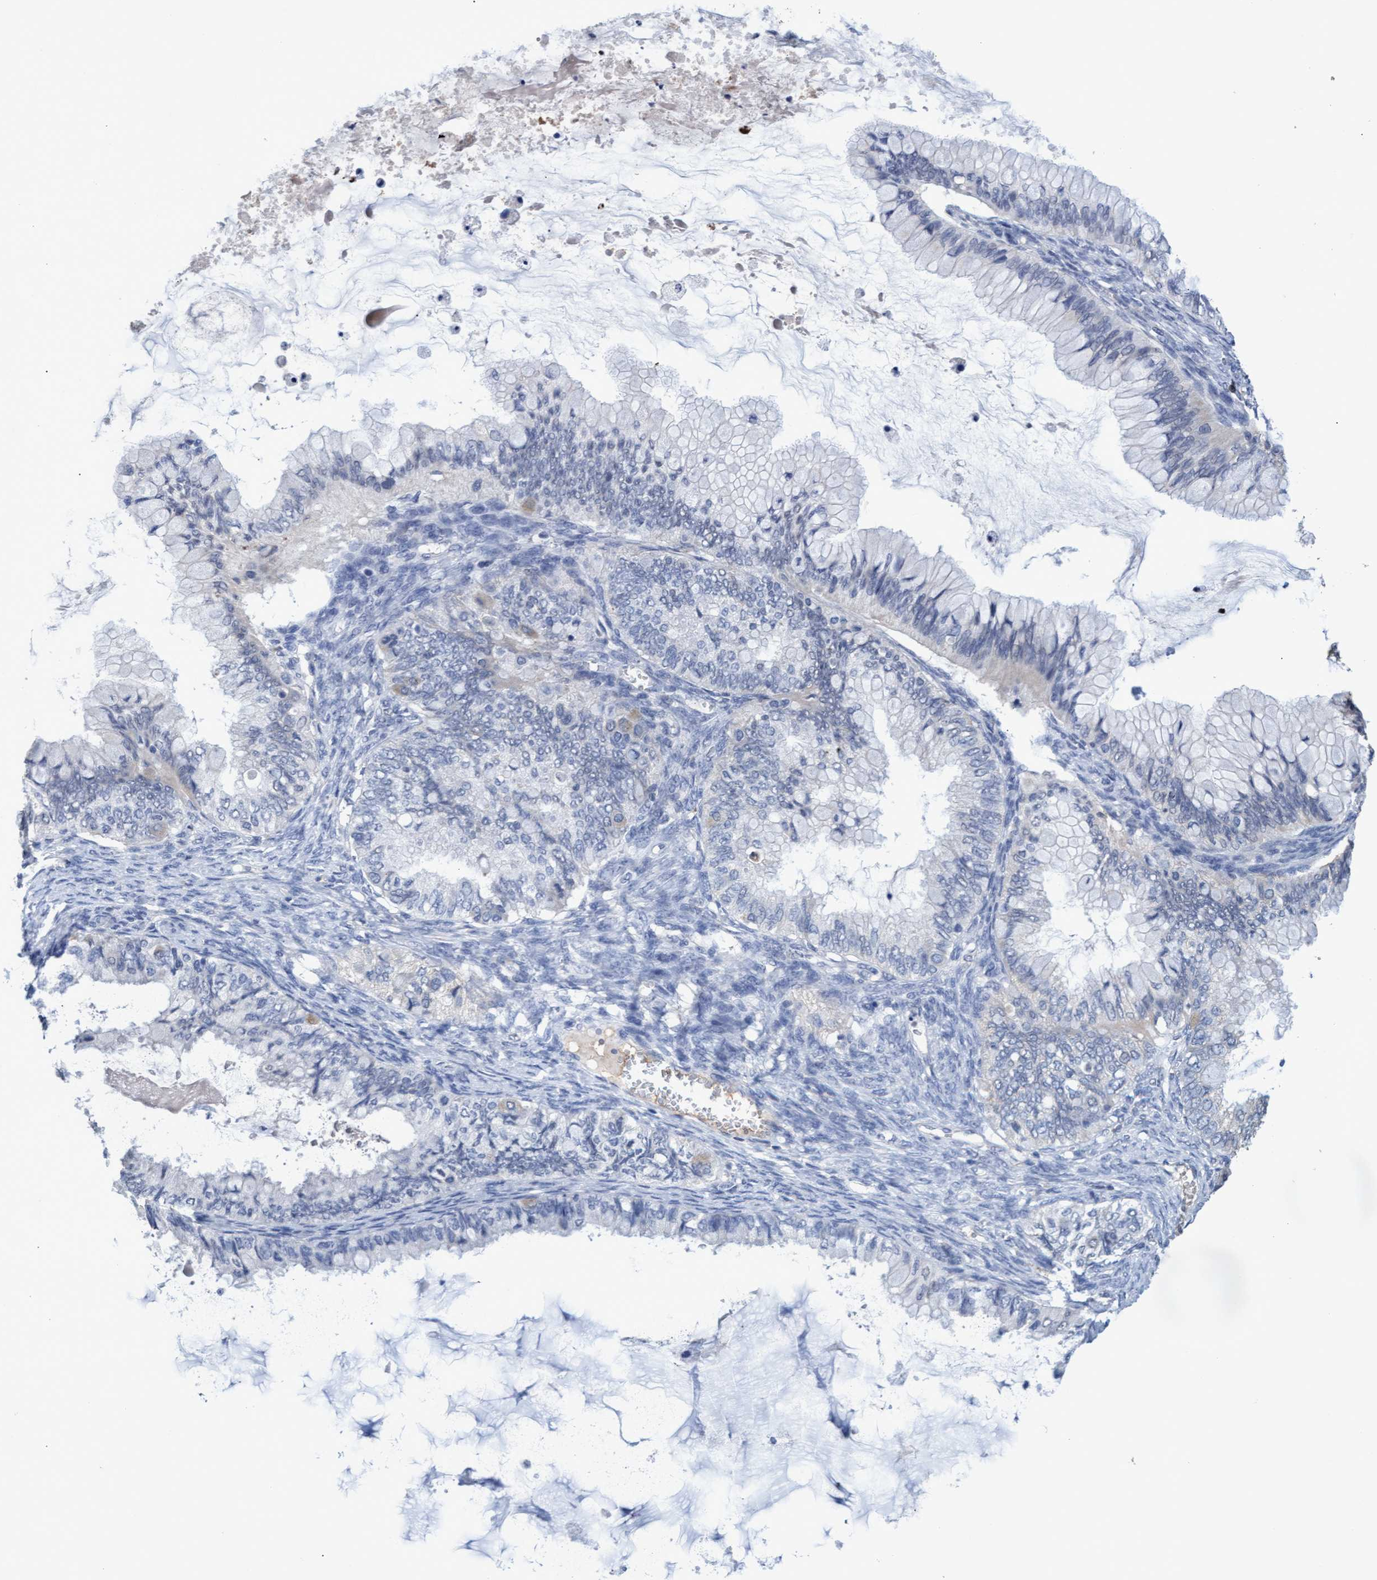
{"staining": {"intensity": "negative", "quantity": "none", "location": "none"}, "tissue": "ovarian cancer", "cell_type": "Tumor cells", "image_type": "cancer", "snomed": [{"axis": "morphology", "description": "Cystadenocarcinoma, mucinous, NOS"}, {"axis": "topography", "description": "Ovary"}], "caption": "This is an immunohistochemistry (IHC) histopathology image of human ovarian mucinous cystadenocarcinoma. There is no expression in tumor cells.", "gene": "GPR39", "patient": {"sex": "female", "age": 80}}